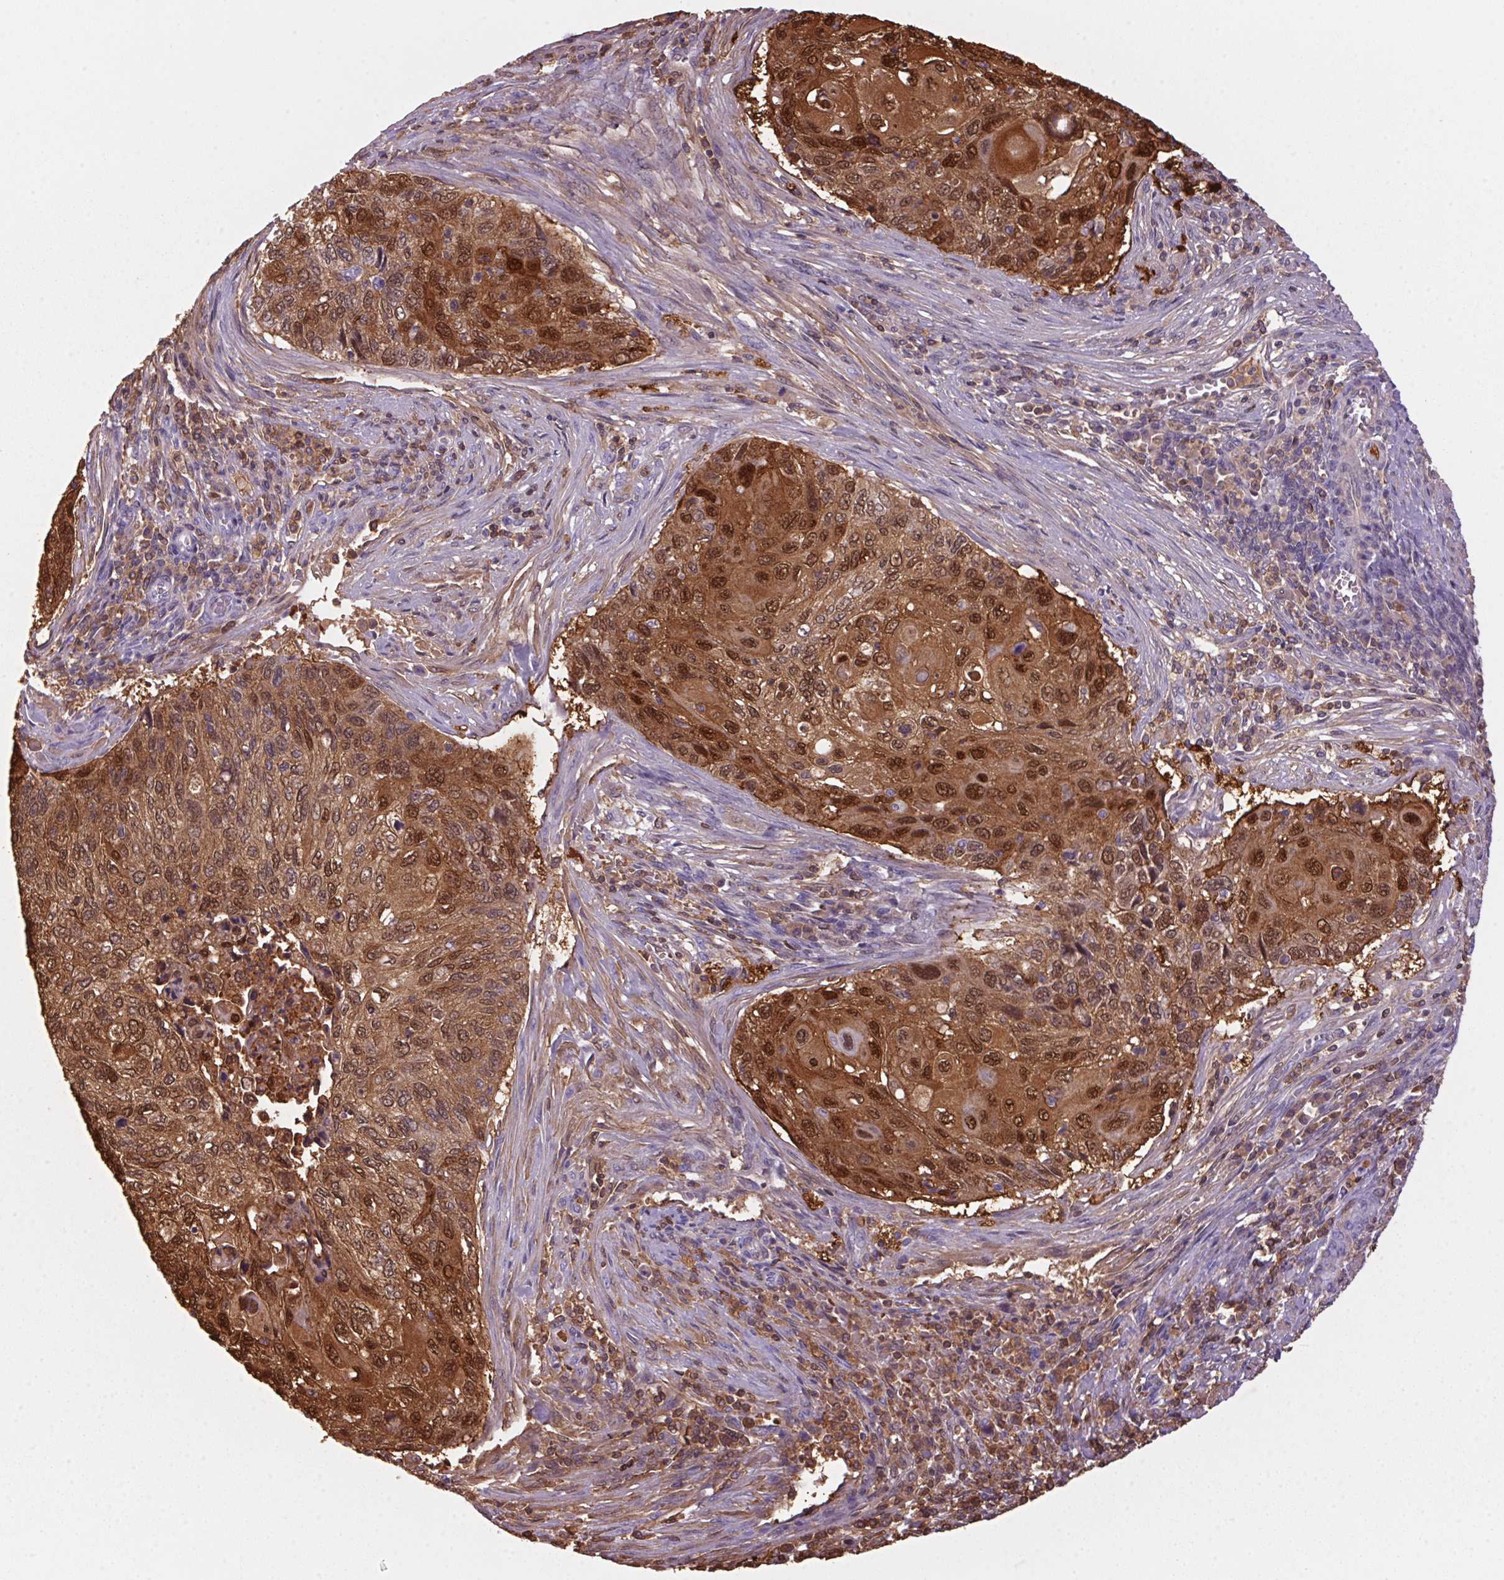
{"staining": {"intensity": "moderate", "quantity": ">75%", "location": "cytoplasmic/membranous,nuclear"}, "tissue": "cervical cancer", "cell_type": "Tumor cells", "image_type": "cancer", "snomed": [{"axis": "morphology", "description": "Squamous cell carcinoma, NOS"}, {"axis": "topography", "description": "Cervix"}], "caption": "Immunohistochemistry photomicrograph of cervical squamous cell carcinoma stained for a protein (brown), which displays medium levels of moderate cytoplasmic/membranous and nuclear staining in approximately >75% of tumor cells.", "gene": "S100A2", "patient": {"sex": "female", "age": 70}}